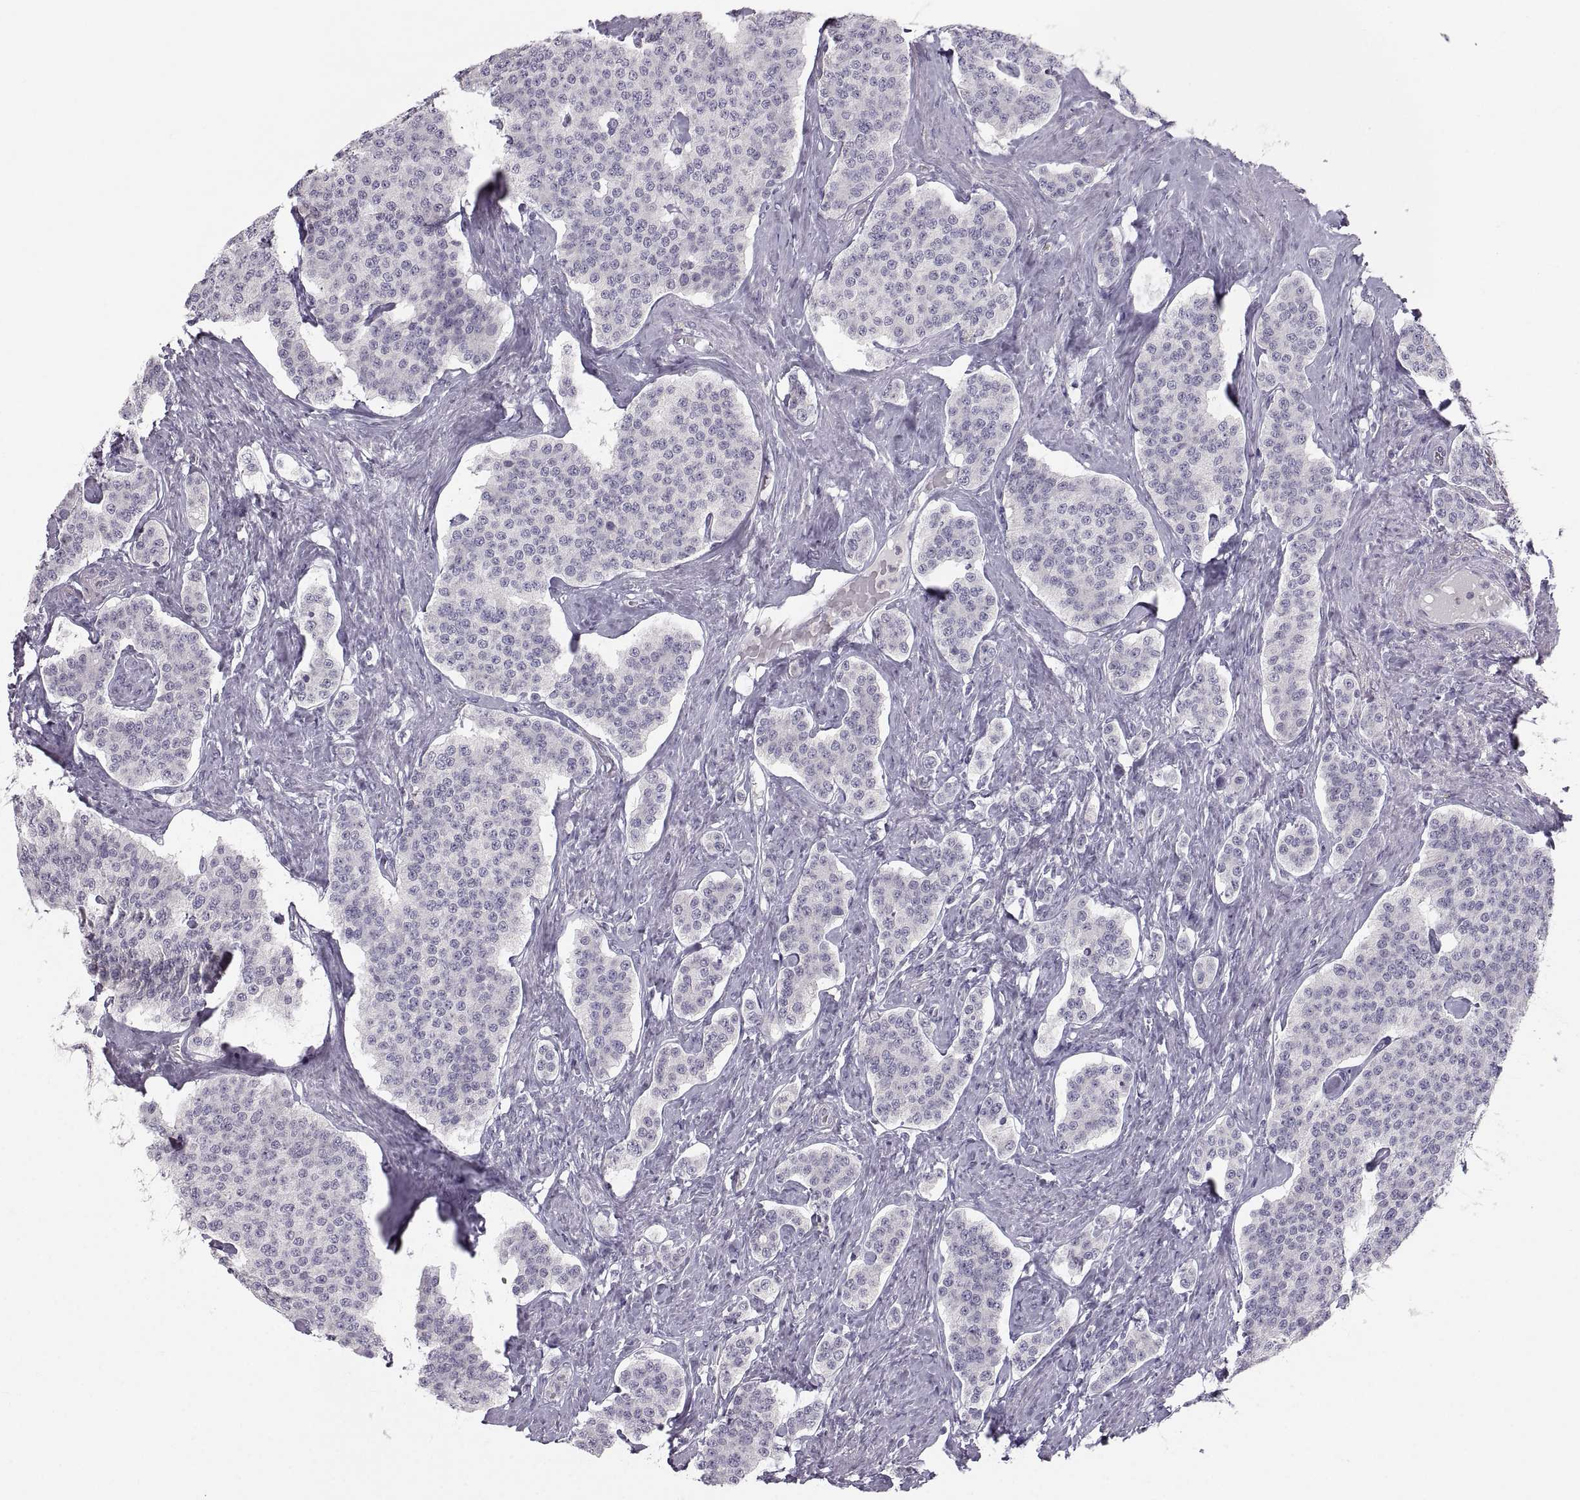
{"staining": {"intensity": "negative", "quantity": "none", "location": "none"}, "tissue": "carcinoid", "cell_type": "Tumor cells", "image_type": "cancer", "snomed": [{"axis": "morphology", "description": "Carcinoid, malignant, NOS"}, {"axis": "topography", "description": "Small intestine"}], "caption": "Immunohistochemistry of human carcinoid demonstrates no staining in tumor cells.", "gene": "ZNF185", "patient": {"sex": "female", "age": 58}}